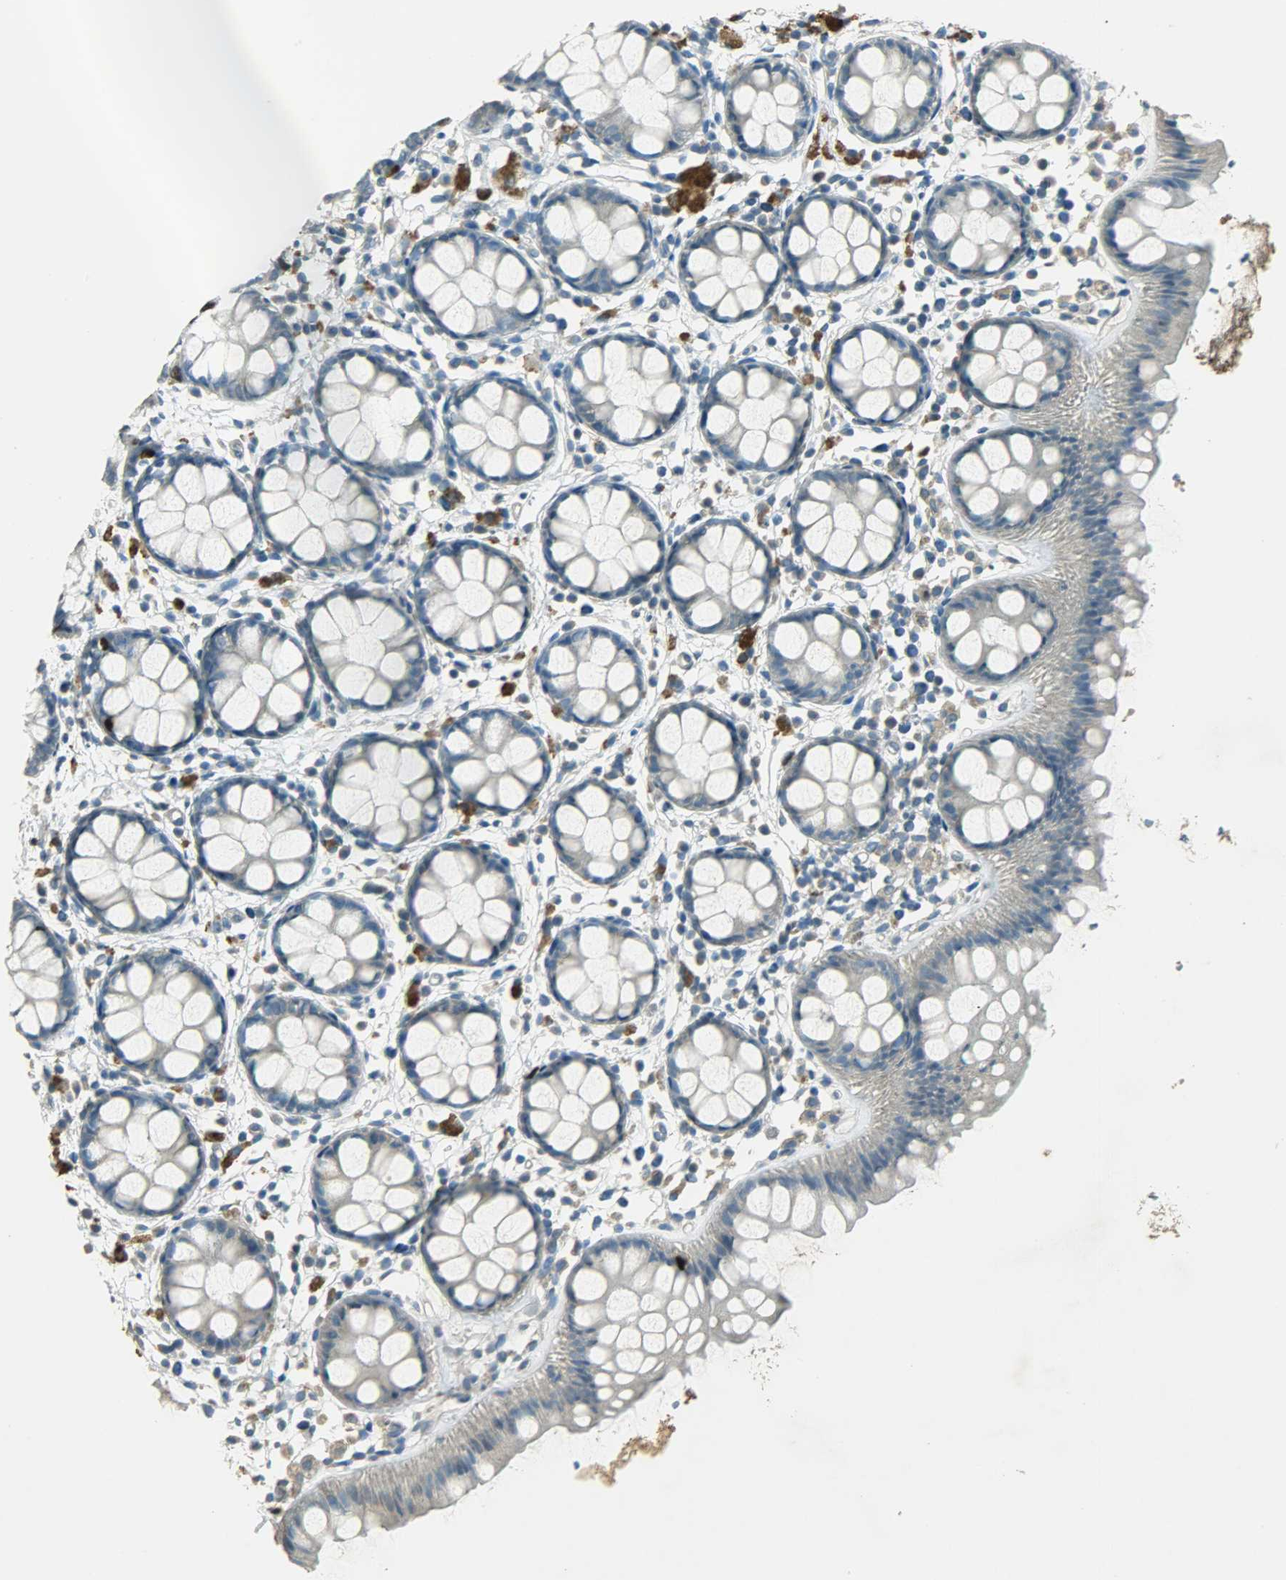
{"staining": {"intensity": "strong", "quantity": "<25%", "location": "cytoplasmic/membranous,nuclear"}, "tissue": "rectum", "cell_type": "Glandular cells", "image_type": "normal", "snomed": [{"axis": "morphology", "description": "Normal tissue, NOS"}, {"axis": "topography", "description": "Rectum"}], "caption": "Immunohistochemistry (IHC) histopathology image of unremarkable human rectum stained for a protein (brown), which exhibits medium levels of strong cytoplasmic/membranous,nuclear positivity in approximately <25% of glandular cells.", "gene": "TPX2", "patient": {"sex": "female", "age": 66}}